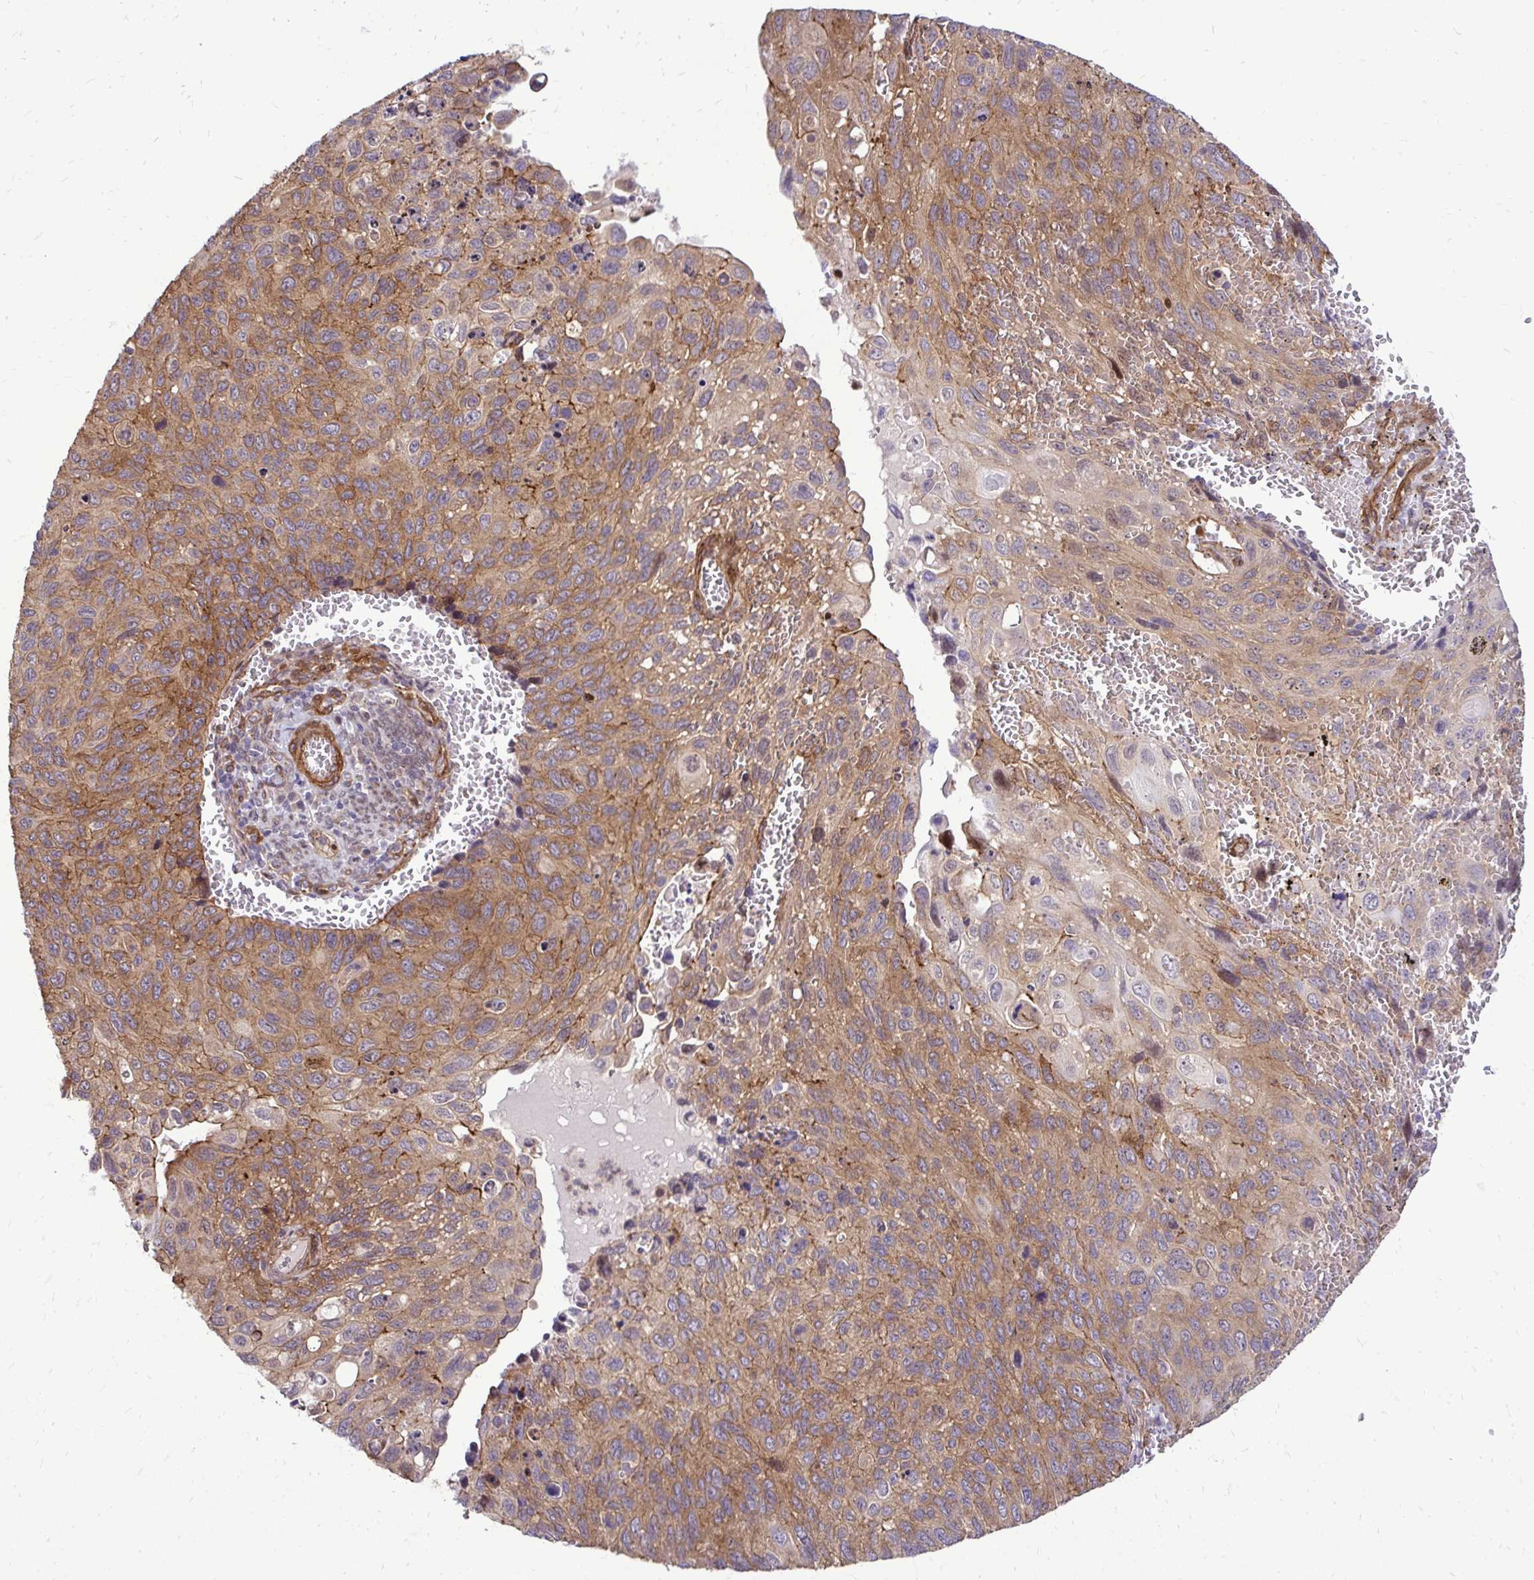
{"staining": {"intensity": "moderate", "quantity": "25%-75%", "location": "cytoplasmic/membranous"}, "tissue": "cervical cancer", "cell_type": "Tumor cells", "image_type": "cancer", "snomed": [{"axis": "morphology", "description": "Squamous cell carcinoma, NOS"}, {"axis": "topography", "description": "Cervix"}], "caption": "Protein expression analysis of cervical cancer demonstrates moderate cytoplasmic/membranous staining in about 25%-75% of tumor cells. (Brightfield microscopy of DAB IHC at high magnification).", "gene": "TRIP6", "patient": {"sex": "female", "age": 70}}